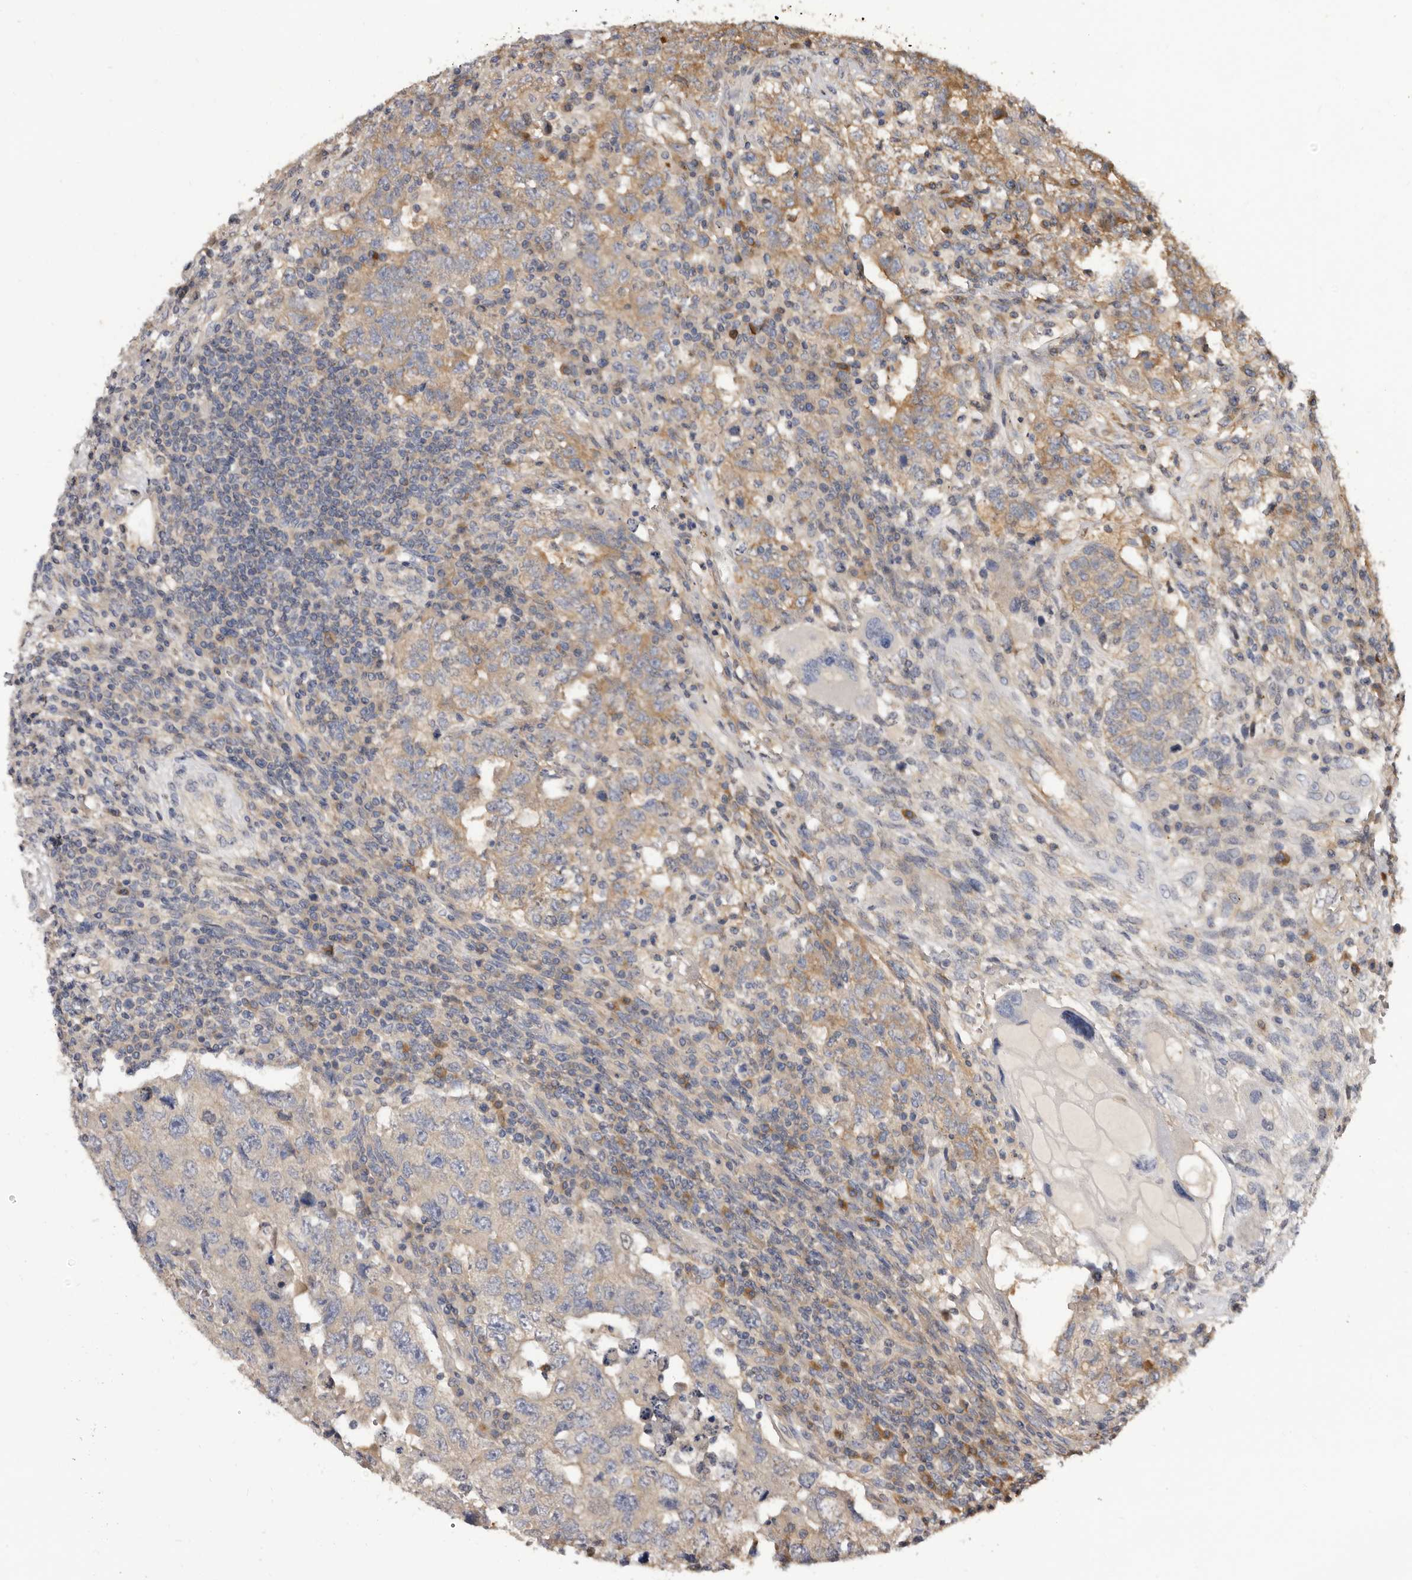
{"staining": {"intensity": "moderate", "quantity": "<25%", "location": "cytoplasmic/membranous"}, "tissue": "testis cancer", "cell_type": "Tumor cells", "image_type": "cancer", "snomed": [{"axis": "morphology", "description": "Carcinoma, Embryonal, NOS"}, {"axis": "topography", "description": "Testis"}], "caption": "Testis embryonal carcinoma tissue exhibits moderate cytoplasmic/membranous expression in about <25% of tumor cells The staining was performed using DAB (3,3'-diaminobenzidine) to visualize the protein expression in brown, while the nuclei were stained in blue with hematoxylin (Magnification: 20x).", "gene": "ADAMTS20", "patient": {"sex": "male", "age": 26}}